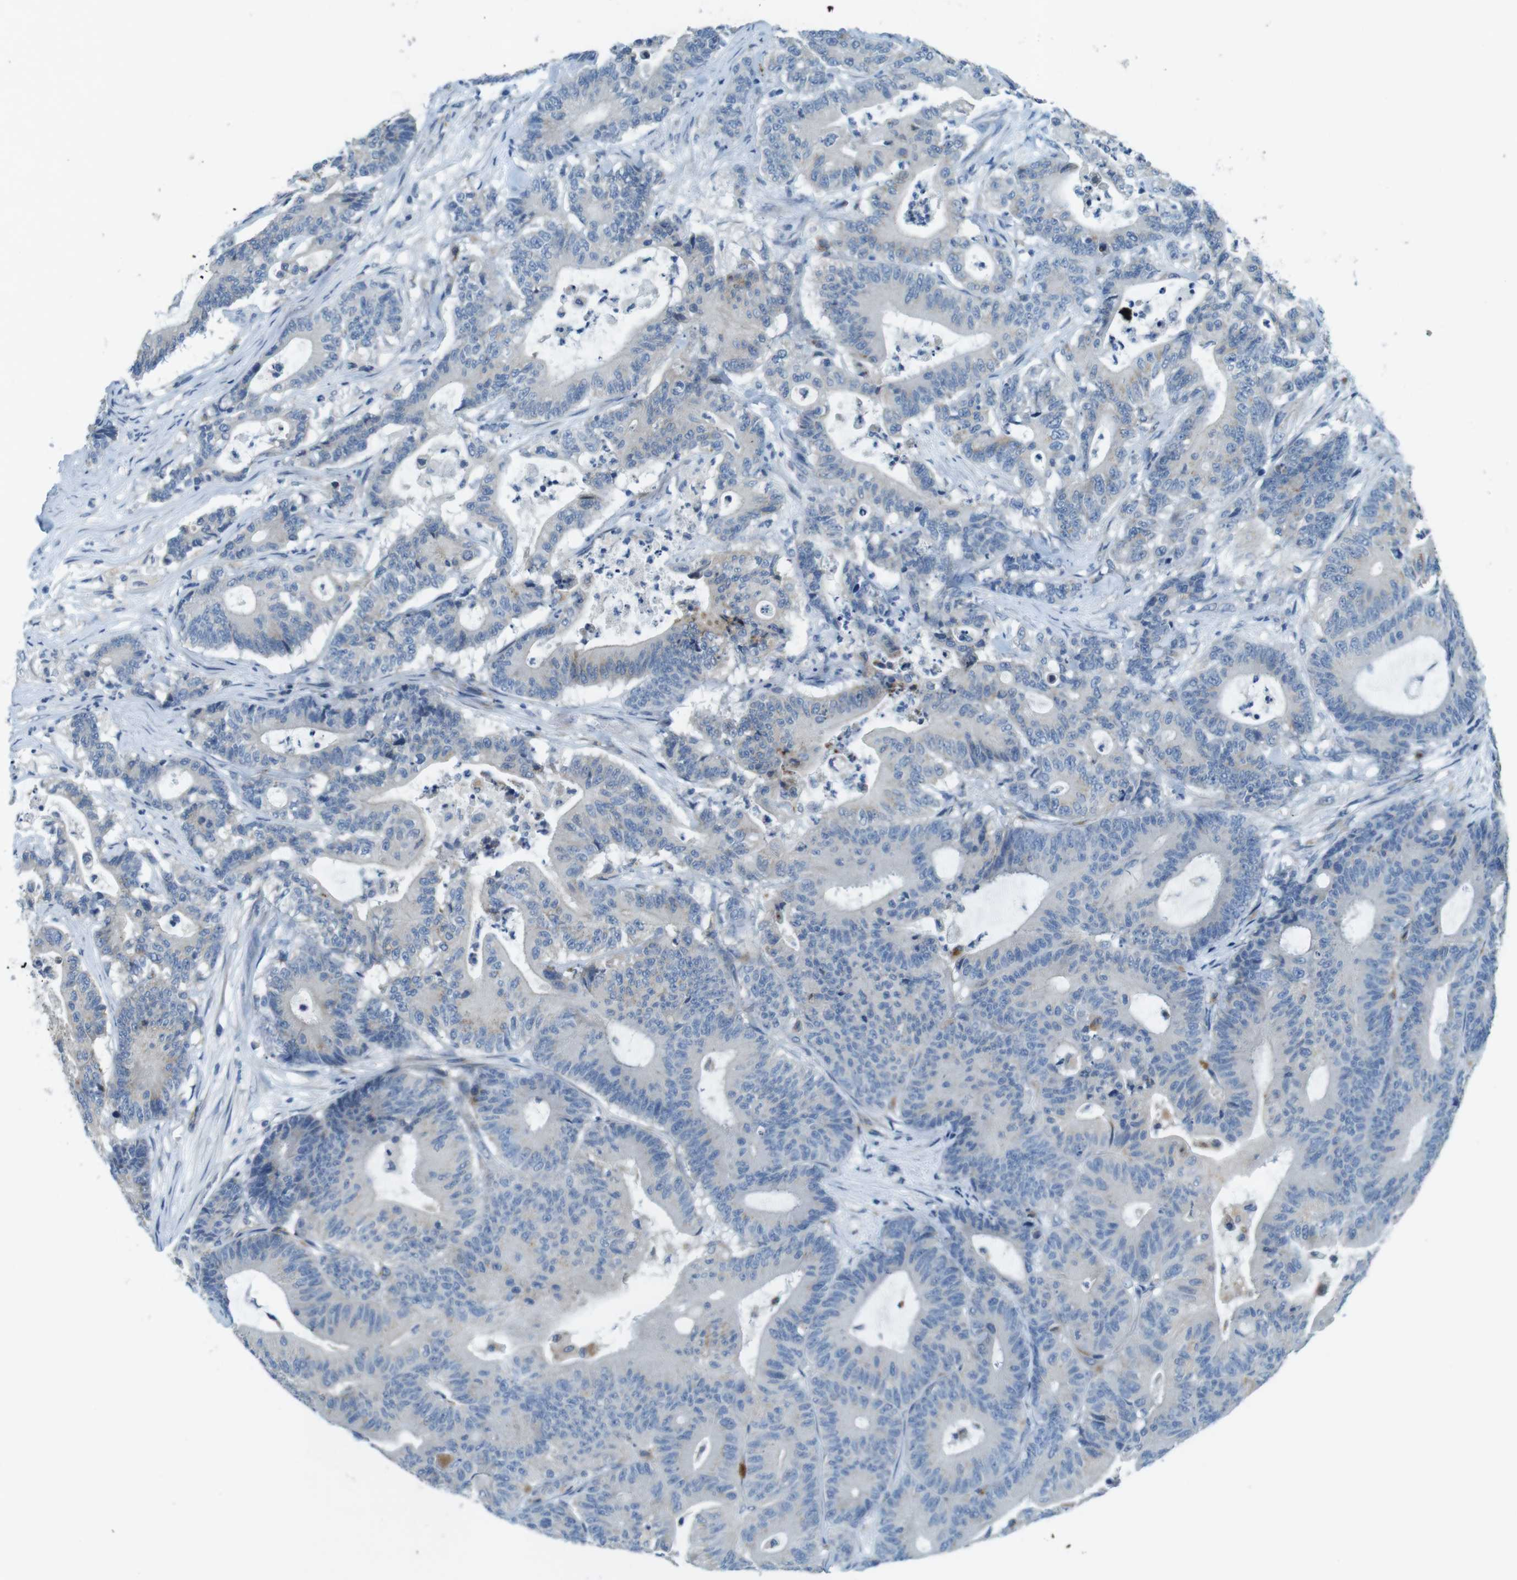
{"staining": {"intensity": "negative", "quantity": "none", "location": "none"}, "tissue": "colorectal cancer", "cell_type": "Tumor cells", "image_type": "cancer", "snomed": [{"axis": "morphology", "description": "Adenocarcinoma, NOS"}, {"axis": "topography", "description": "Colon"}], "caption": "There is no significant positivity in tumor cells of colorectal cancer.", "gene": "TYW1", "patient": {"sex": "female", "age": 84}}